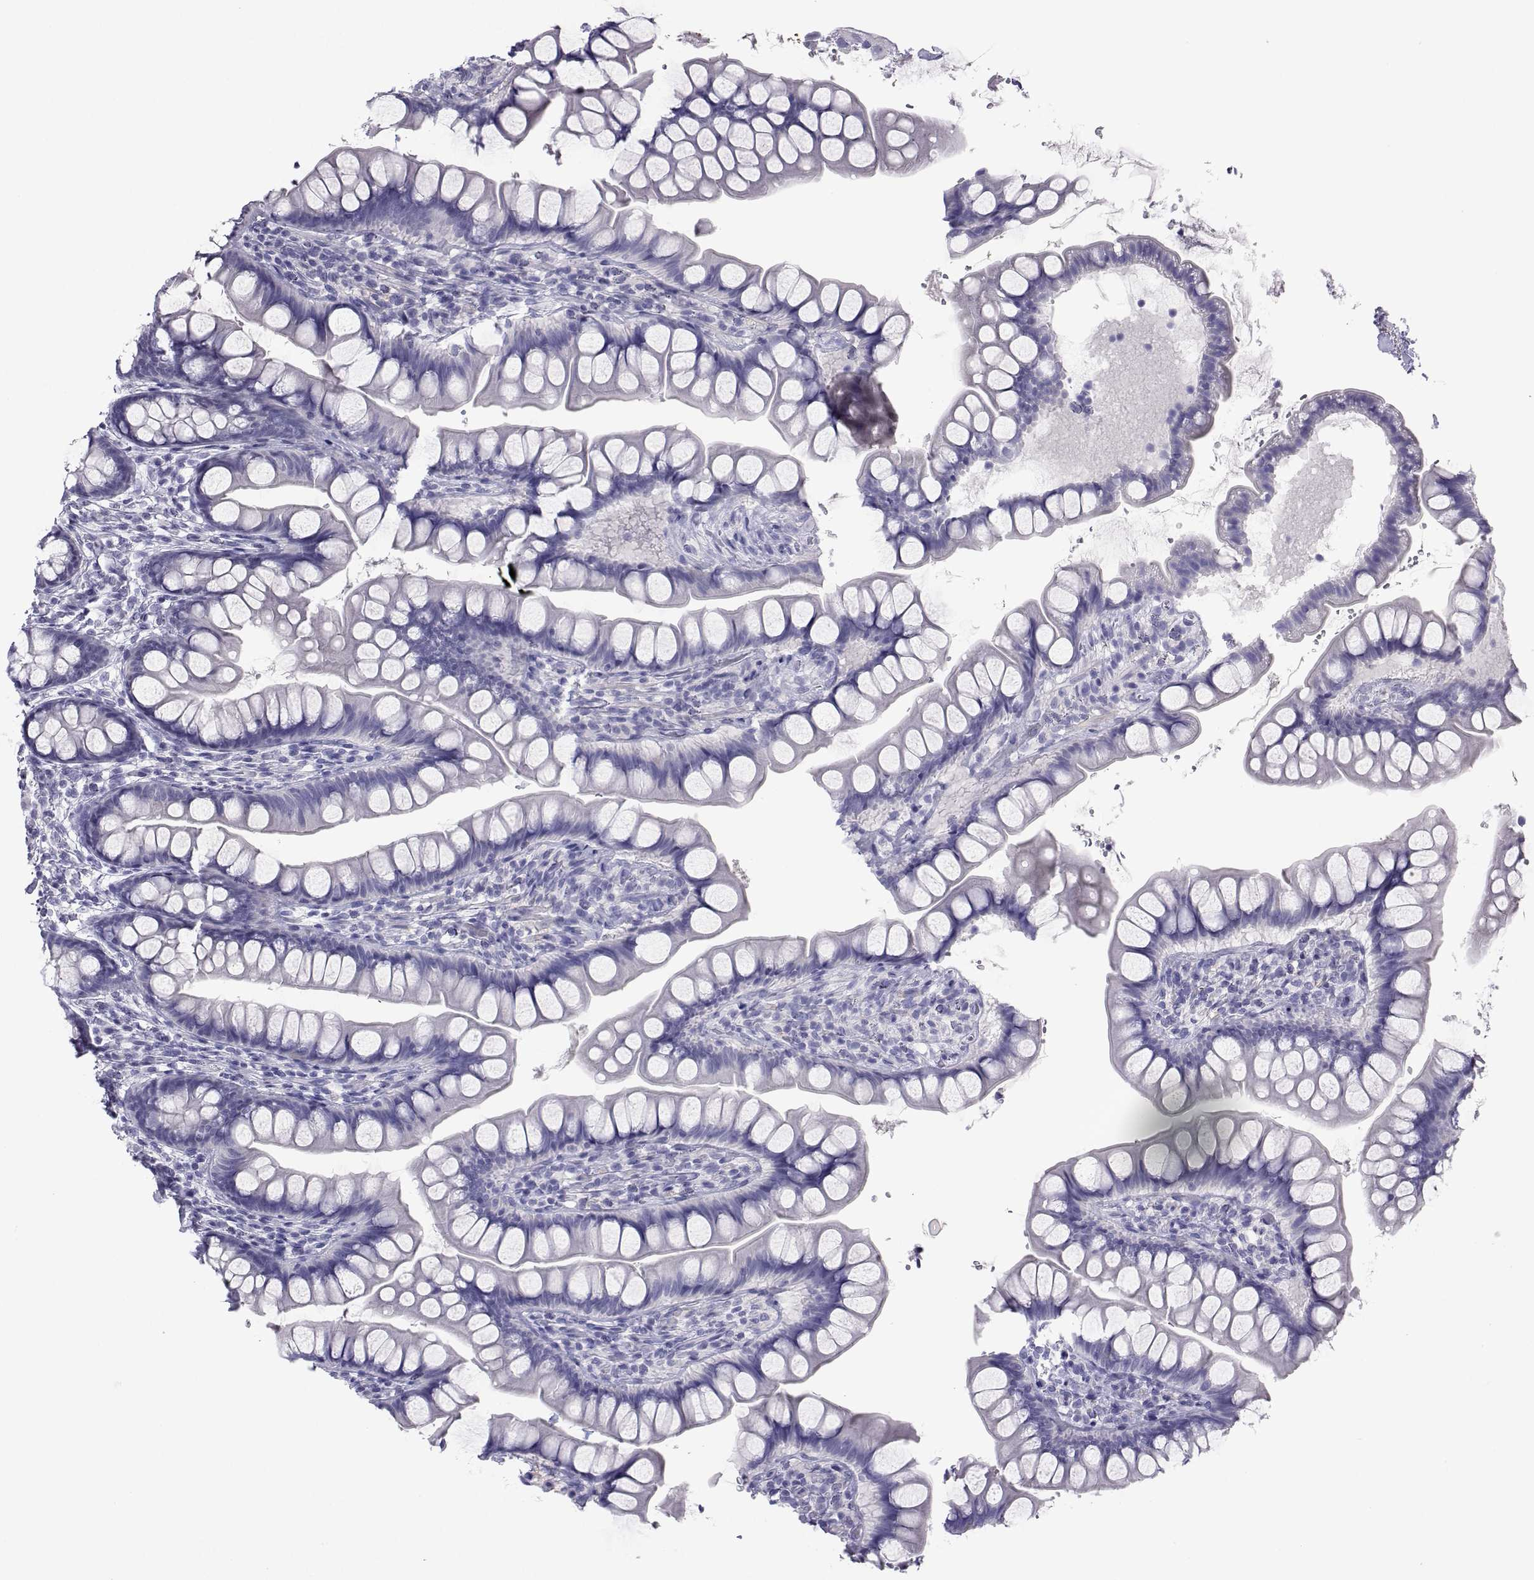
{"staining": {"intensity": "negative", "quantity": "none", "location": "none"}, "tissue": "small intestine", "cell_type": "Glandular cells", "image_type": "normal", "snomed": [{"axis": "morphology", "description": "Normal tissue, NOS"}, {"axis": "topography", "description": "Small intestine"}], "caption": "Immunohistochemistry (IHC) of normal human small intestine exhibits no positivity in glandular cells.", "gene": "PLIN4", "patient": {"sex": "male", "age": 70}}